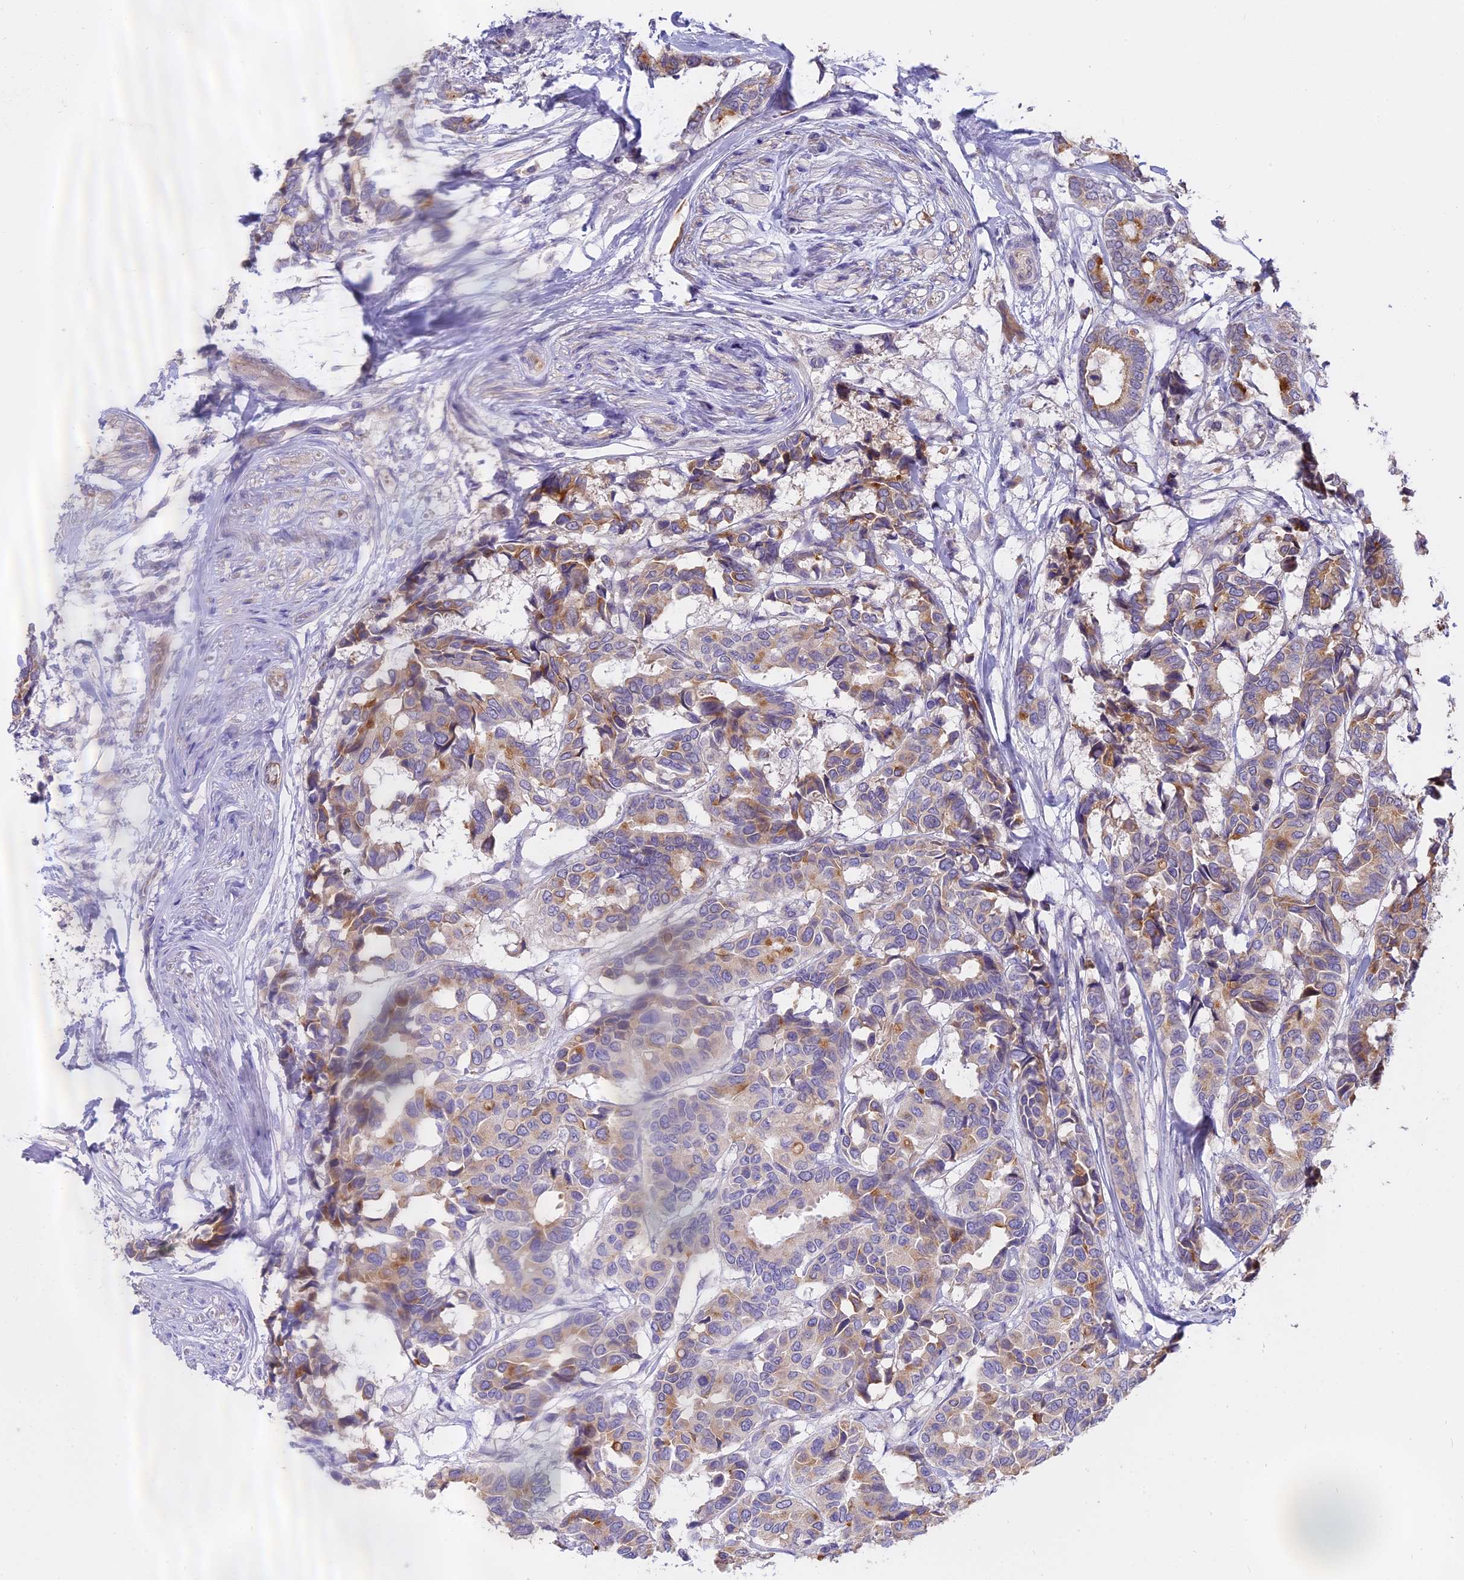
{"staining": {"intensity": "moderate", "quantity": "25%-75%", "location": "cytoplasmic/membranous"}, "tissue": "breast cancer", "cell_type": "Tumor cells", "image_type": "cancer", "snomed": [{"axis": "morphology", "description": "Duct carcinoma"}, {"axis": "topography", "description": "Breast"}], "caption": "A medium amount of moderate cytoplasmic/membranous staining is appreciated in approximately 25%-75% of tumor cells in breast cancer tissue.", "gene": "WFDC2", "patient": {"sex": "female", "age": 87}}